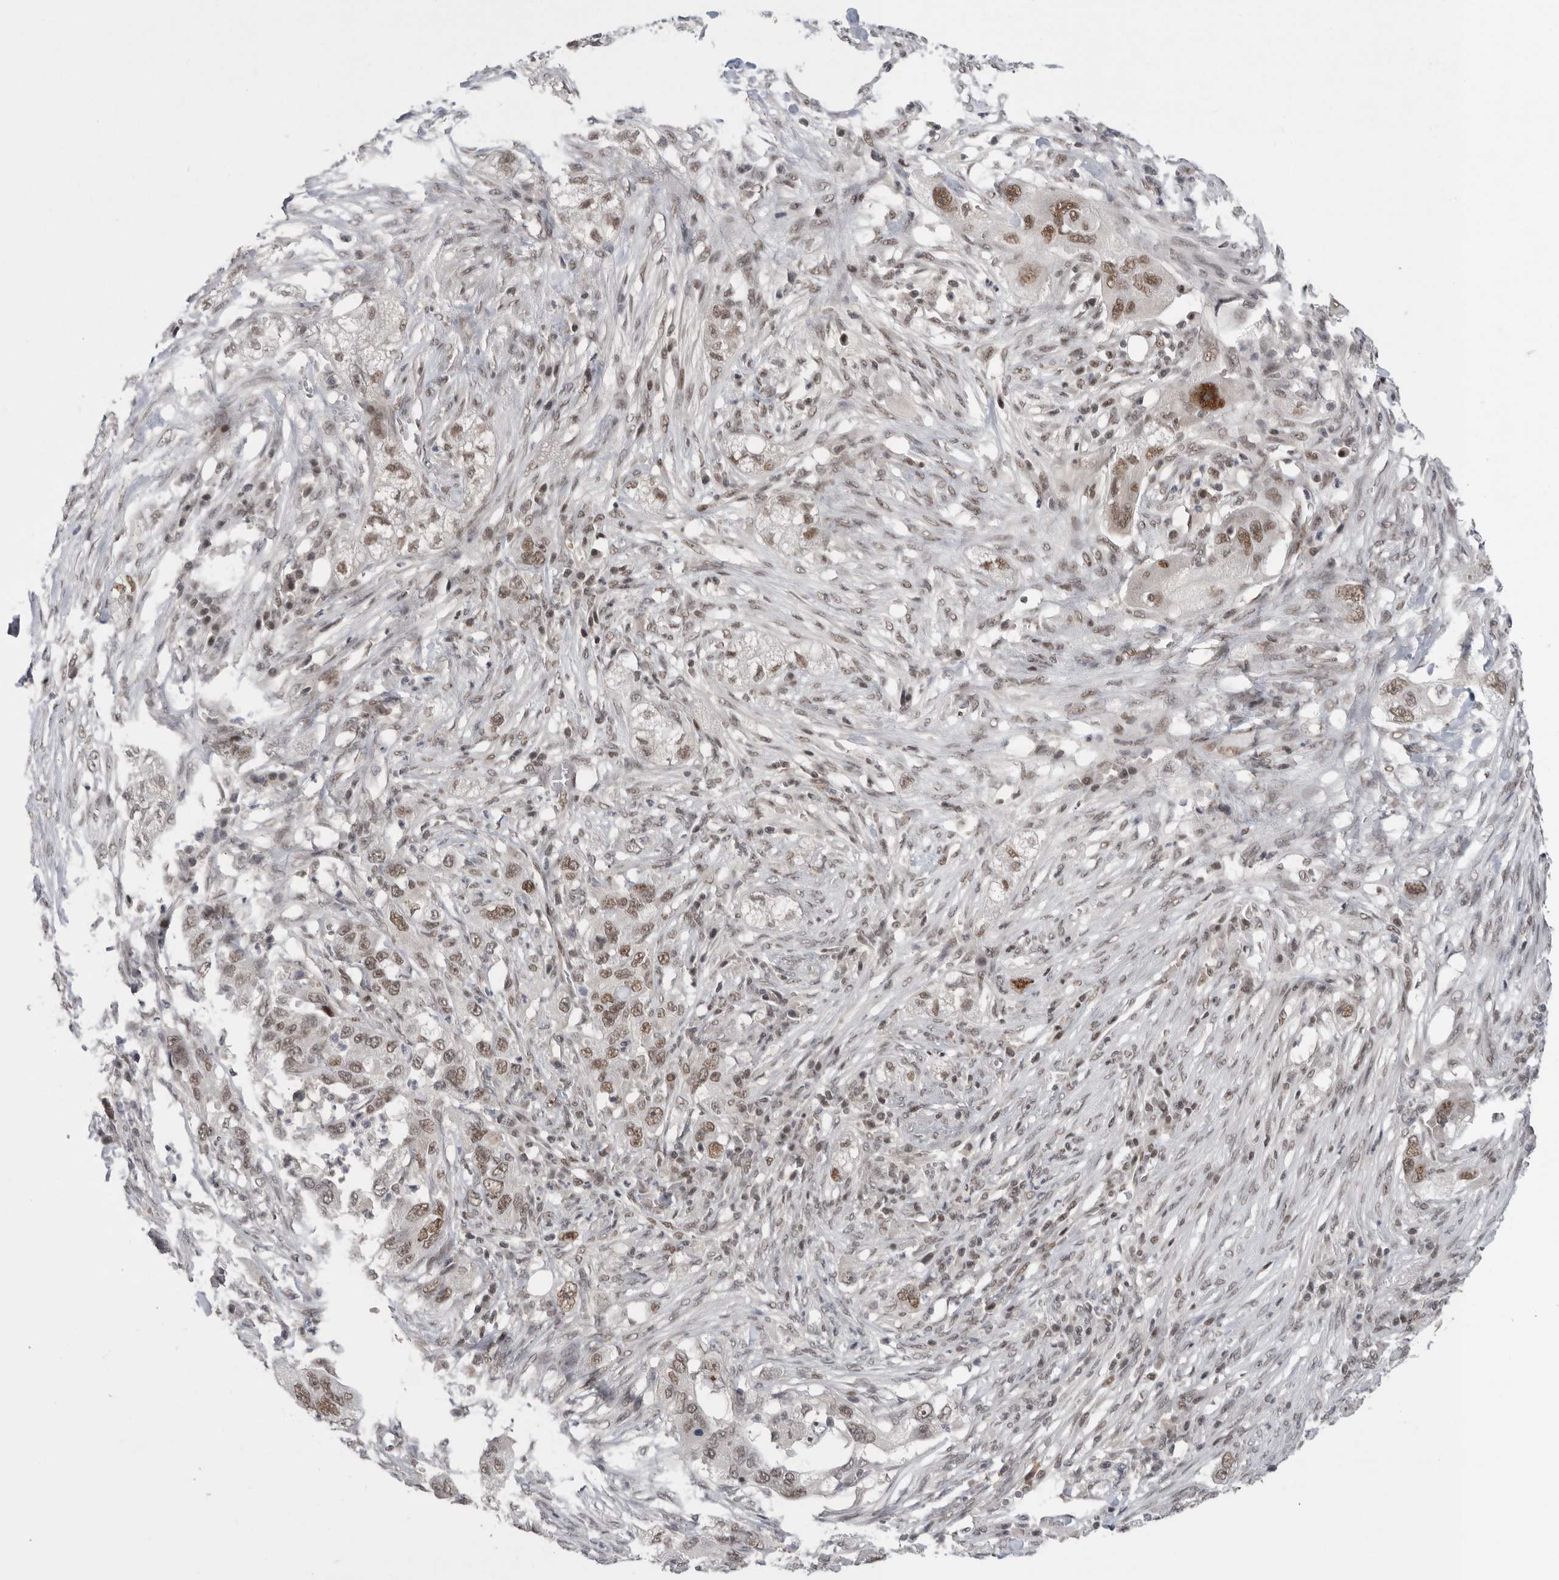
{"staining": {"intensity": "moderate", "quantity": ">75%", "location": "nuclear"}, "tissue": "pancreatic cancer", "cell_type": "Tumor cells", "image_type": "cancer", "snomed": [{"axis": "morphology", "description": "Adenocarcinoma, NOS"}, {"axis": "topography", "description": "Pancreas"}], "caption": "Human adenocarcinoma (pancreatic) stained with a brown dye displays moderate nuclear positive staining in approximately >75% of tumor cells.", "gene": "POU5F1", "patient": {"sex": "female", "age": 78}}